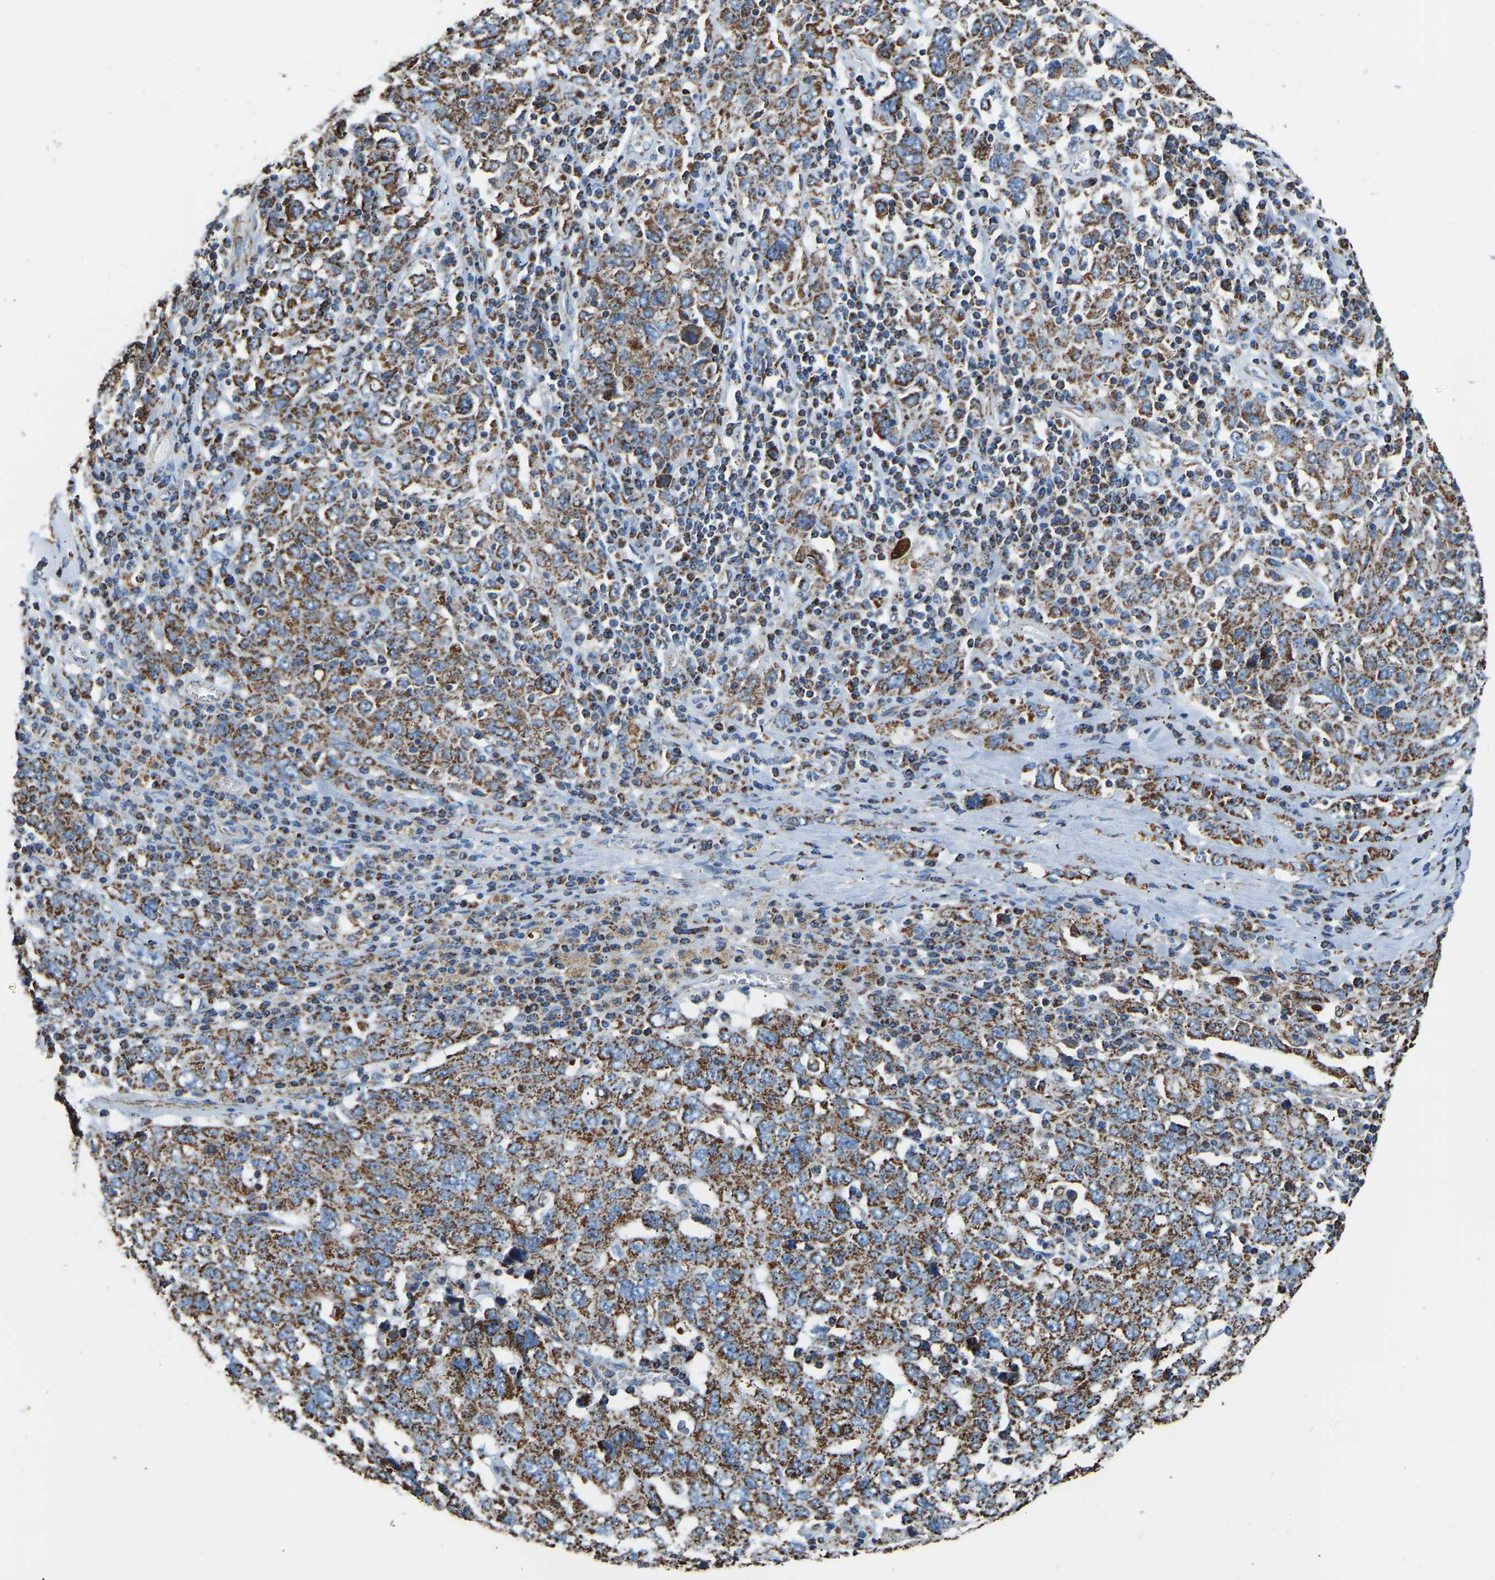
{"staining": {"intensity": "moderate", "quantity": ">75%", "location": "cytoplasmic/membranous"}, "tissue": "ovarian cancer", "cell_type": "Tumor cells", "image_type": "cancer", "snomed": [{"axis": "morphology", "description": "Carcinoma, endometroid"}, {"axis": "topography", "description": "Ovary"}], "caption": "Ovarian endometroid carcinoma stained with a protein marker exhibits moderate staining in tumor cells.", "gene": "IRX6", "patient": {"sex": "female", "age": 62}}